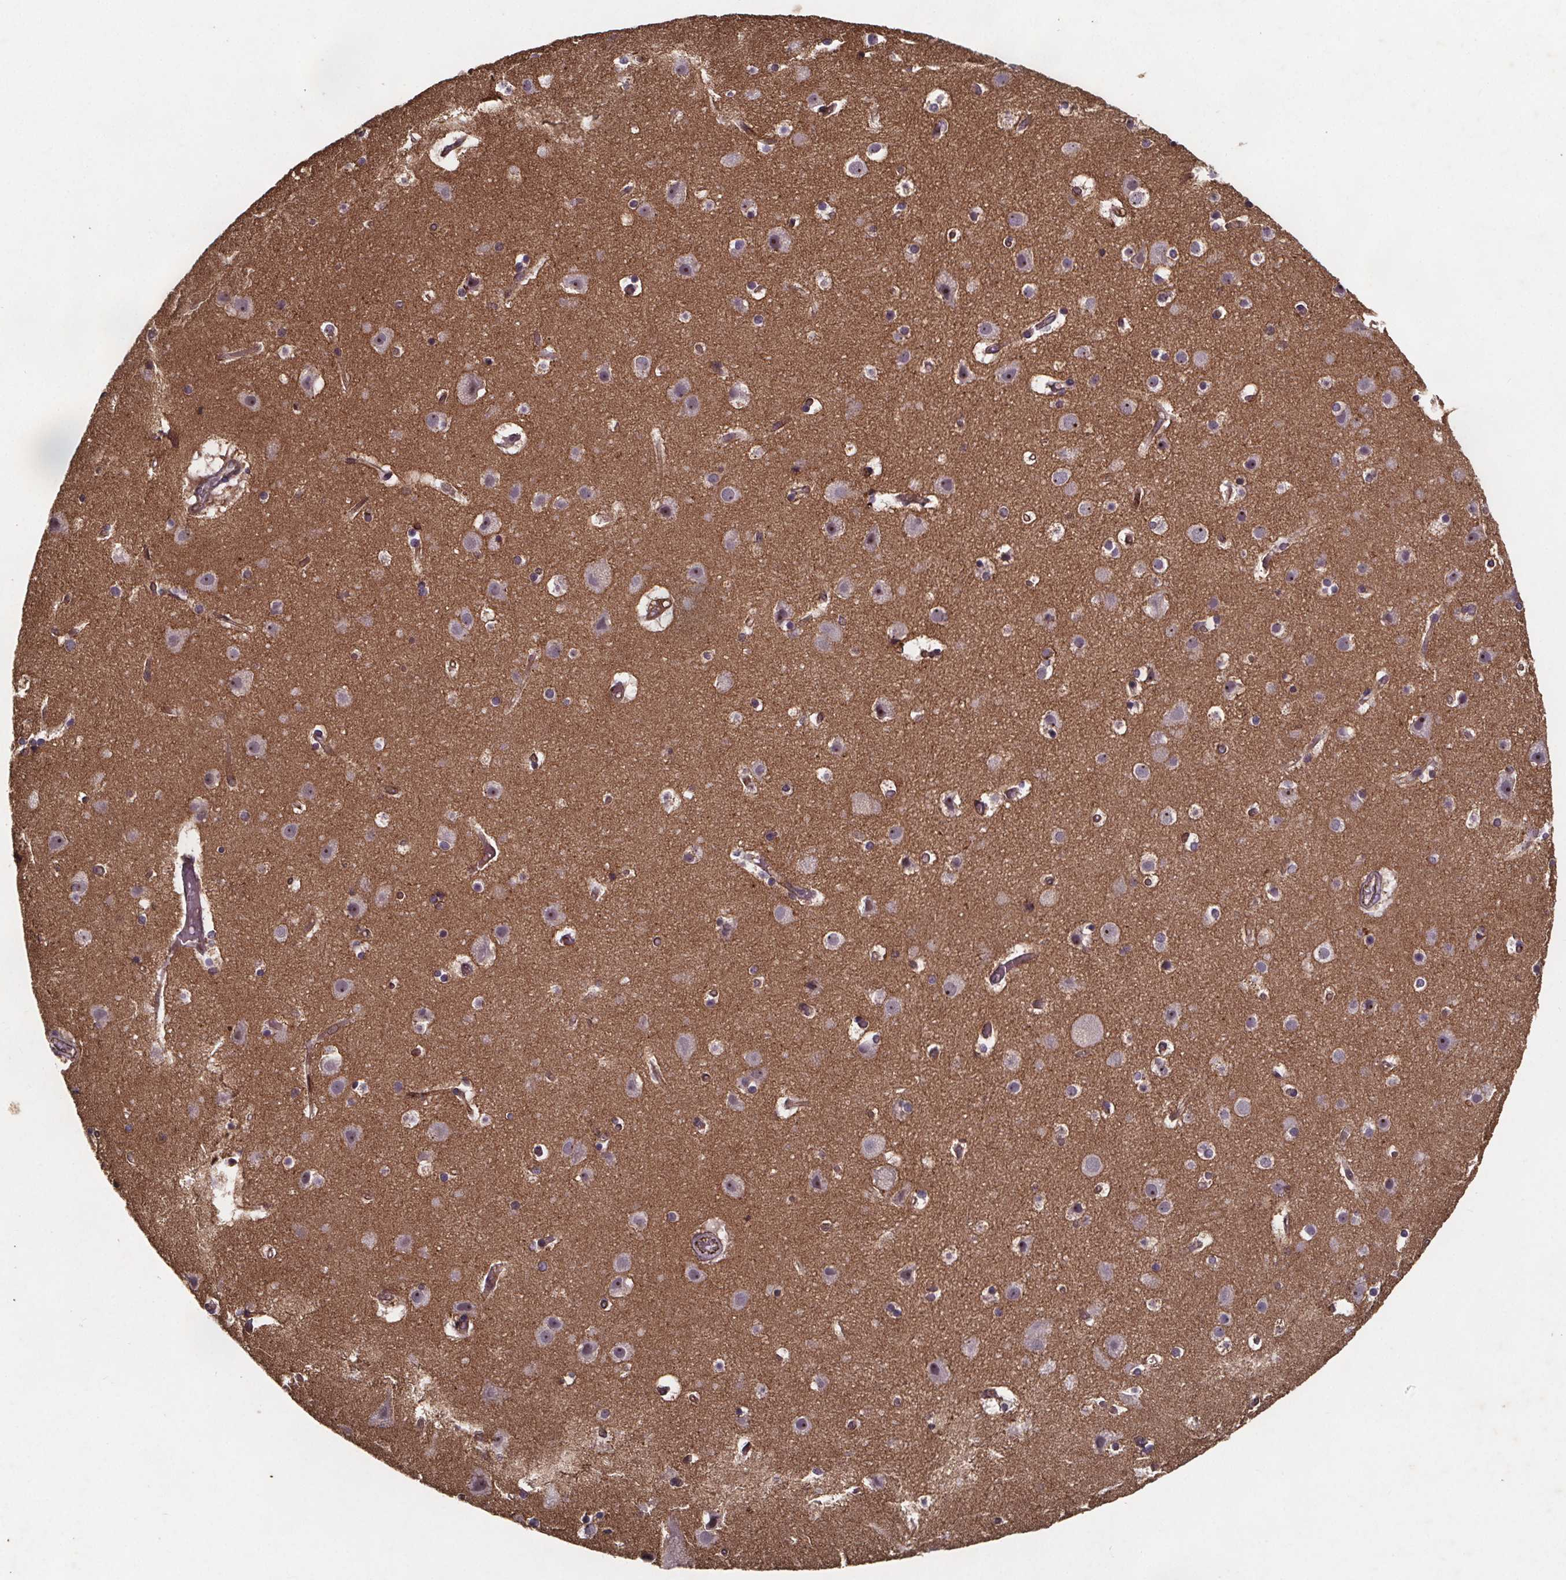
{"staining": {"intensity": "moderate", "quantity": "<25%", "location": "cytoplasmic/membranous"}, "tissue": "cerebral cortex", "cell_type": "Endothelial cells", "image_type": "normal", "snomed": [{"axis": "morphology", "description": "Normal tissue, NOS"}, {"axis": "topography", "description": "Cerebral cortex"}], "caption": "The image shows staining of unremarkable cerebral cortex, revealing moderate cytoplasmic/membranous protein expression (brown color) within endothelial cells. The protein is stained brown, and the nuclei are stained in blue (DAB IHC with brightfield microscopy, high magnification).", "gene": "FASTKD3", "patient": {"sex": "female", "age": 52}}